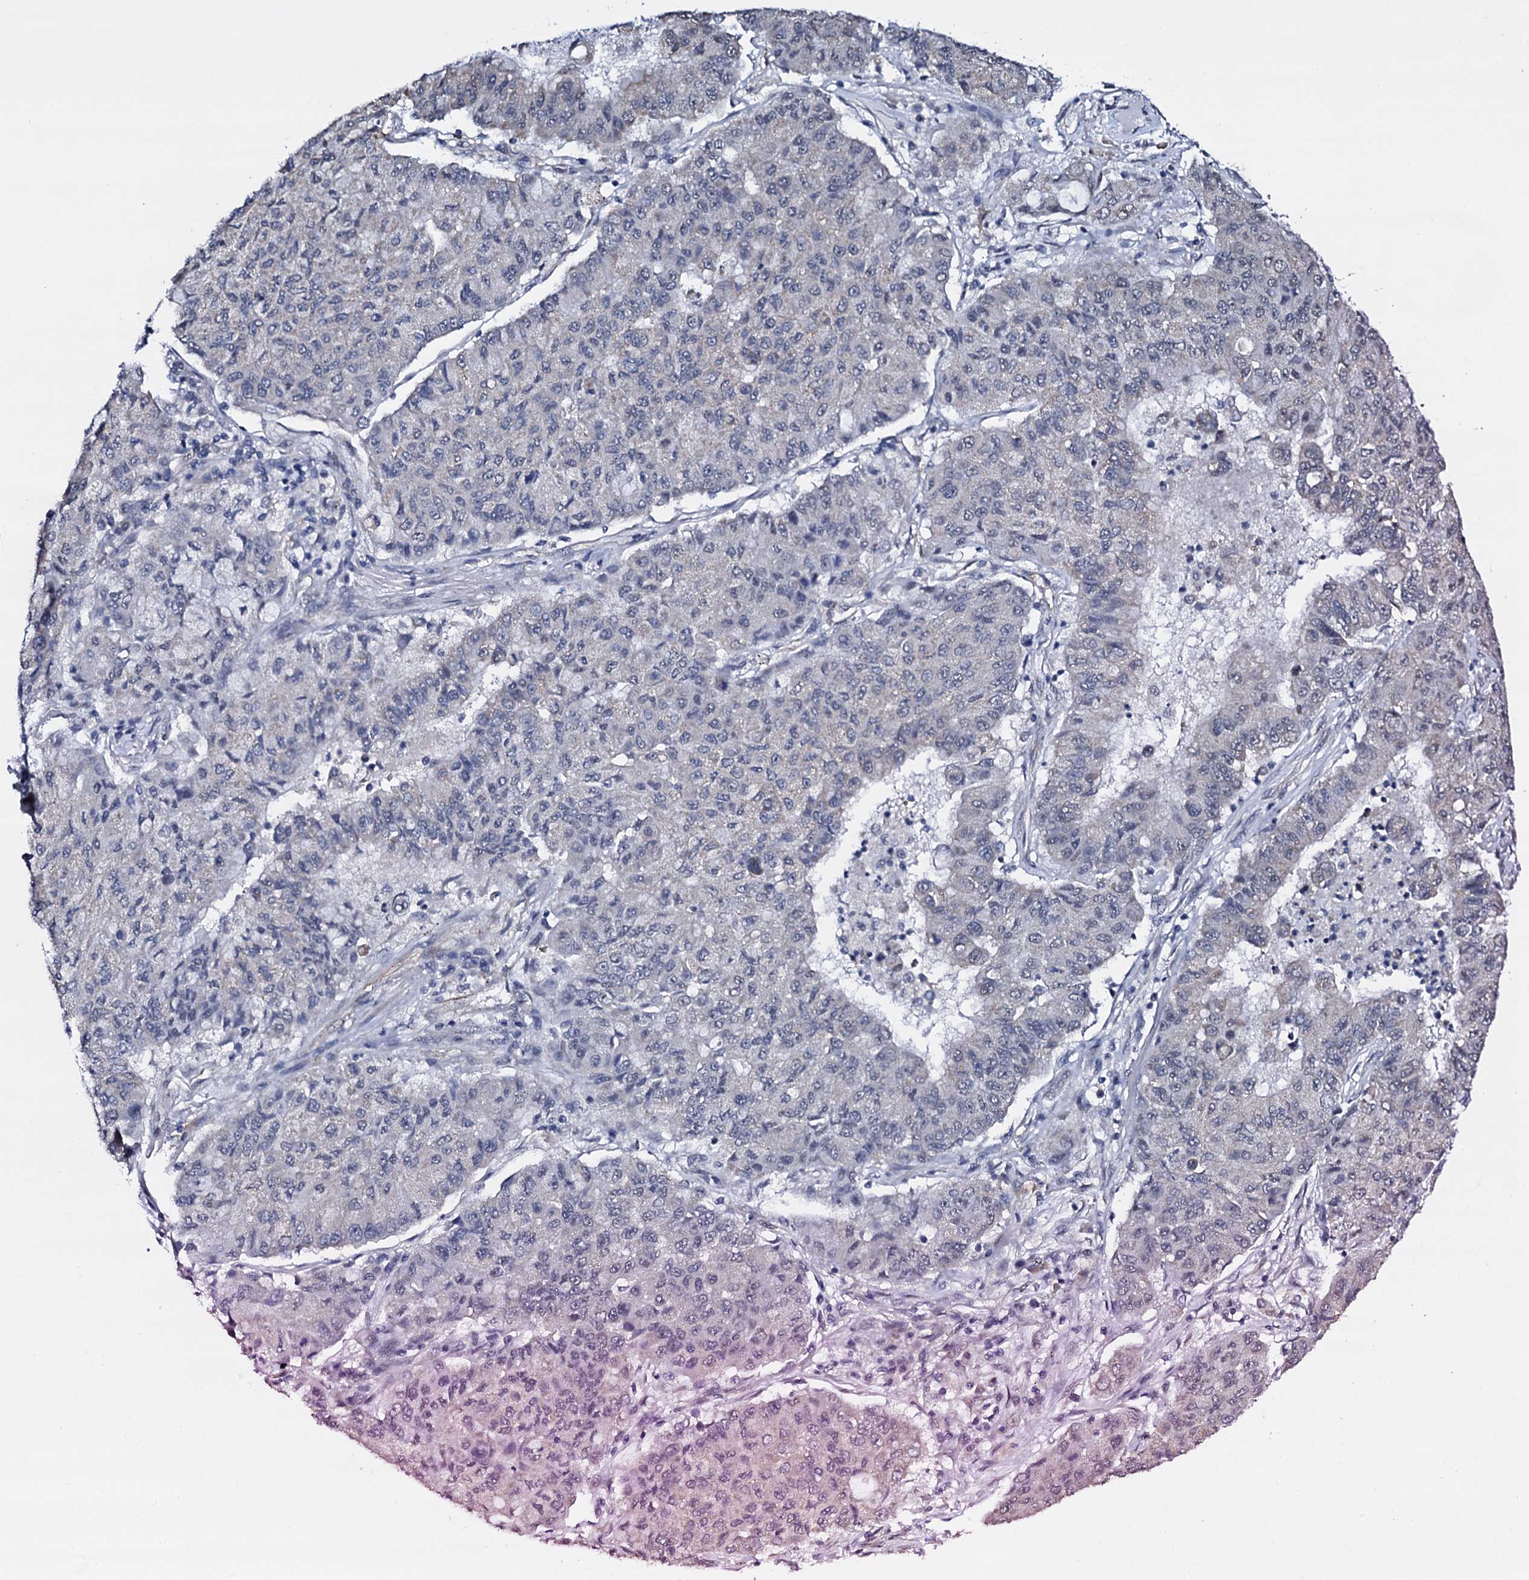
{"staining": {"intensity": "negative", "quantity": "none", "location": "none"}, "tissue": "lung cancer", "cell_type": "Tumor cells", "image_type": "cancer", "snomed": [{"axis": "morphology", "description": "Squamous cell carcinoma, NOS"}, {"axis": "topography", "description": "Lung"}], "caption": "This is an immunohistochemistry histopathology image of human lung squamous cell carcinoma. There is no positivity in tumor cells.", "gene": "GAREM1", "patient": {"sex": "male", "age": 74}}